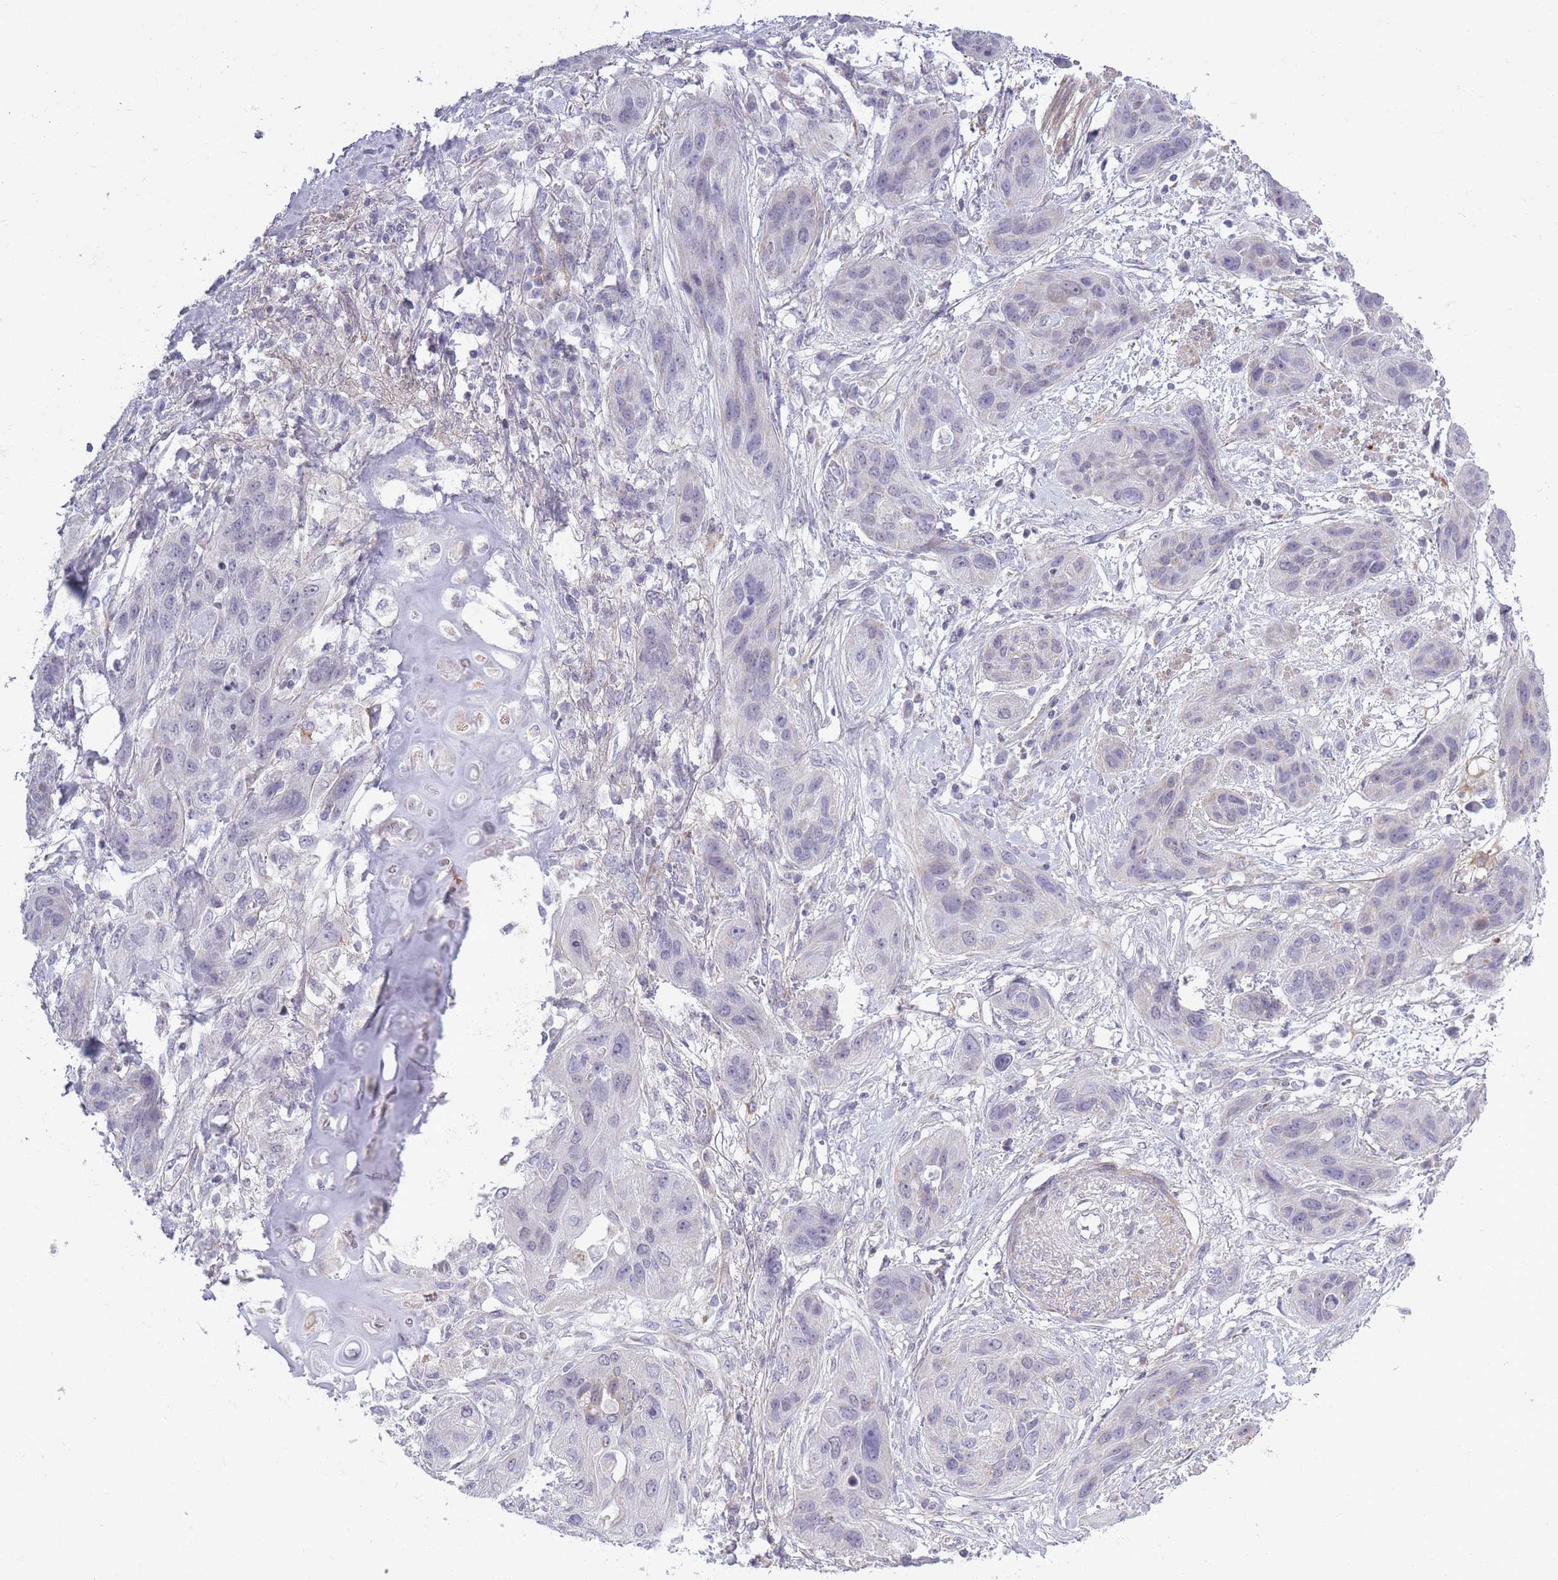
{"staining": {"intensity": "negative", "quantity": "none", "location": "none"}, "tissue": "lung cancer", "cell_type": "Tumor cells", "image_type": "cancer", "snomed": [{"axis": "morphology", "description": "Squamous cell carcinoma, NOS"}, {"axis": "topography", "description": "Lung"}], "caption": "DAB immunohistochemical staining of human lung cancer exhibits no significant staining in tumor cells.", "gene": "ZBTB24", "patient": {"sex": "female", "age": 70}}